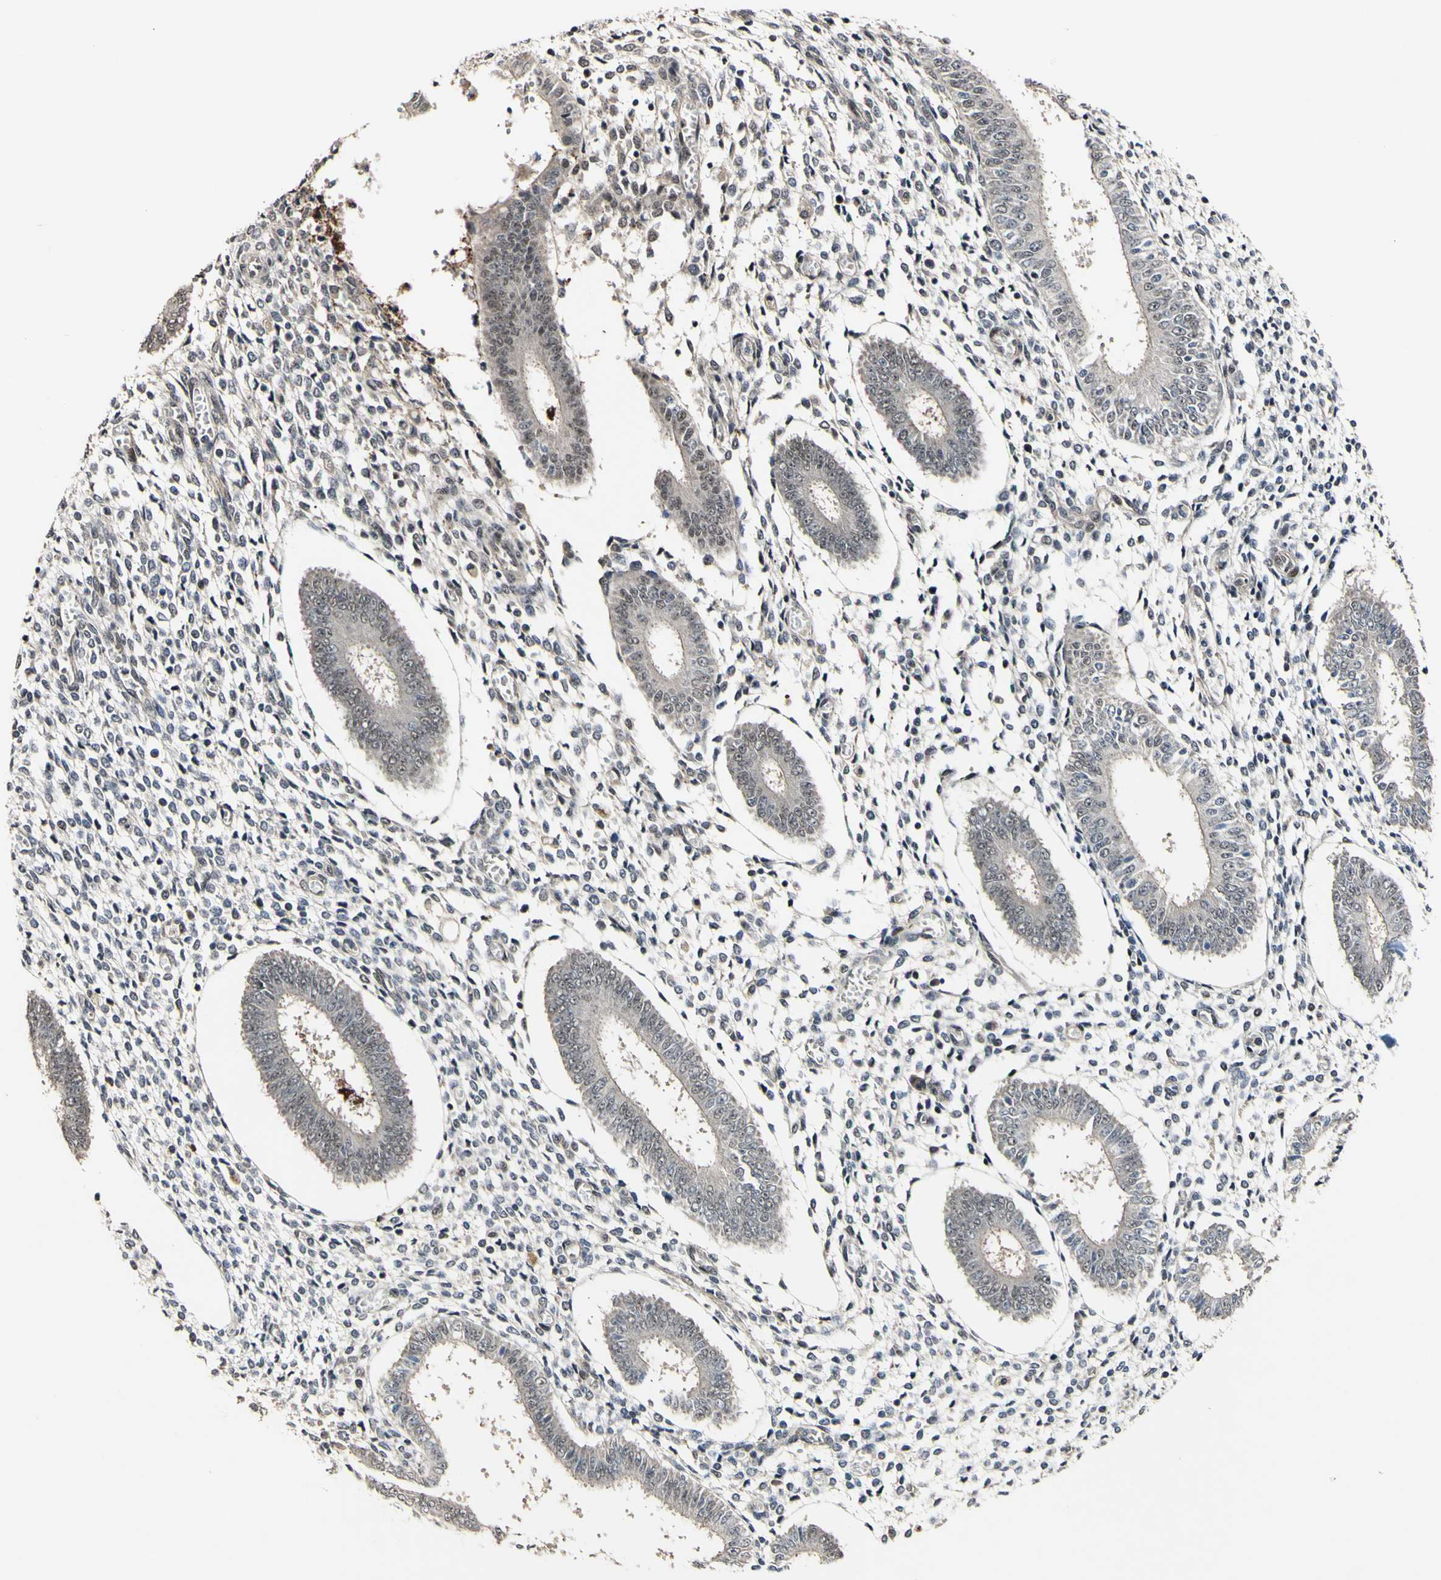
{"staining": {"intensity": "weak", "quantity": "25%-75%", "location": "cytoplasmic/membranous"}, "tissue": "endometrium", "cell_type": "Cells in endometrial stroma", "image_type": "normal", "snomed": [{"axis": "morphology", "description": "Normal tissue, NOS"}, {"axis": "topography", "description": "Endometrium"}], "caption": "Endometrium stained with immunohistochemistry demonstrates weak cytoplasmic/membranous staining in about 25%-75% of cells in endometrial stroma.", "gene": "POLR2F", "patient": {"sex": "female", "age": 35}}